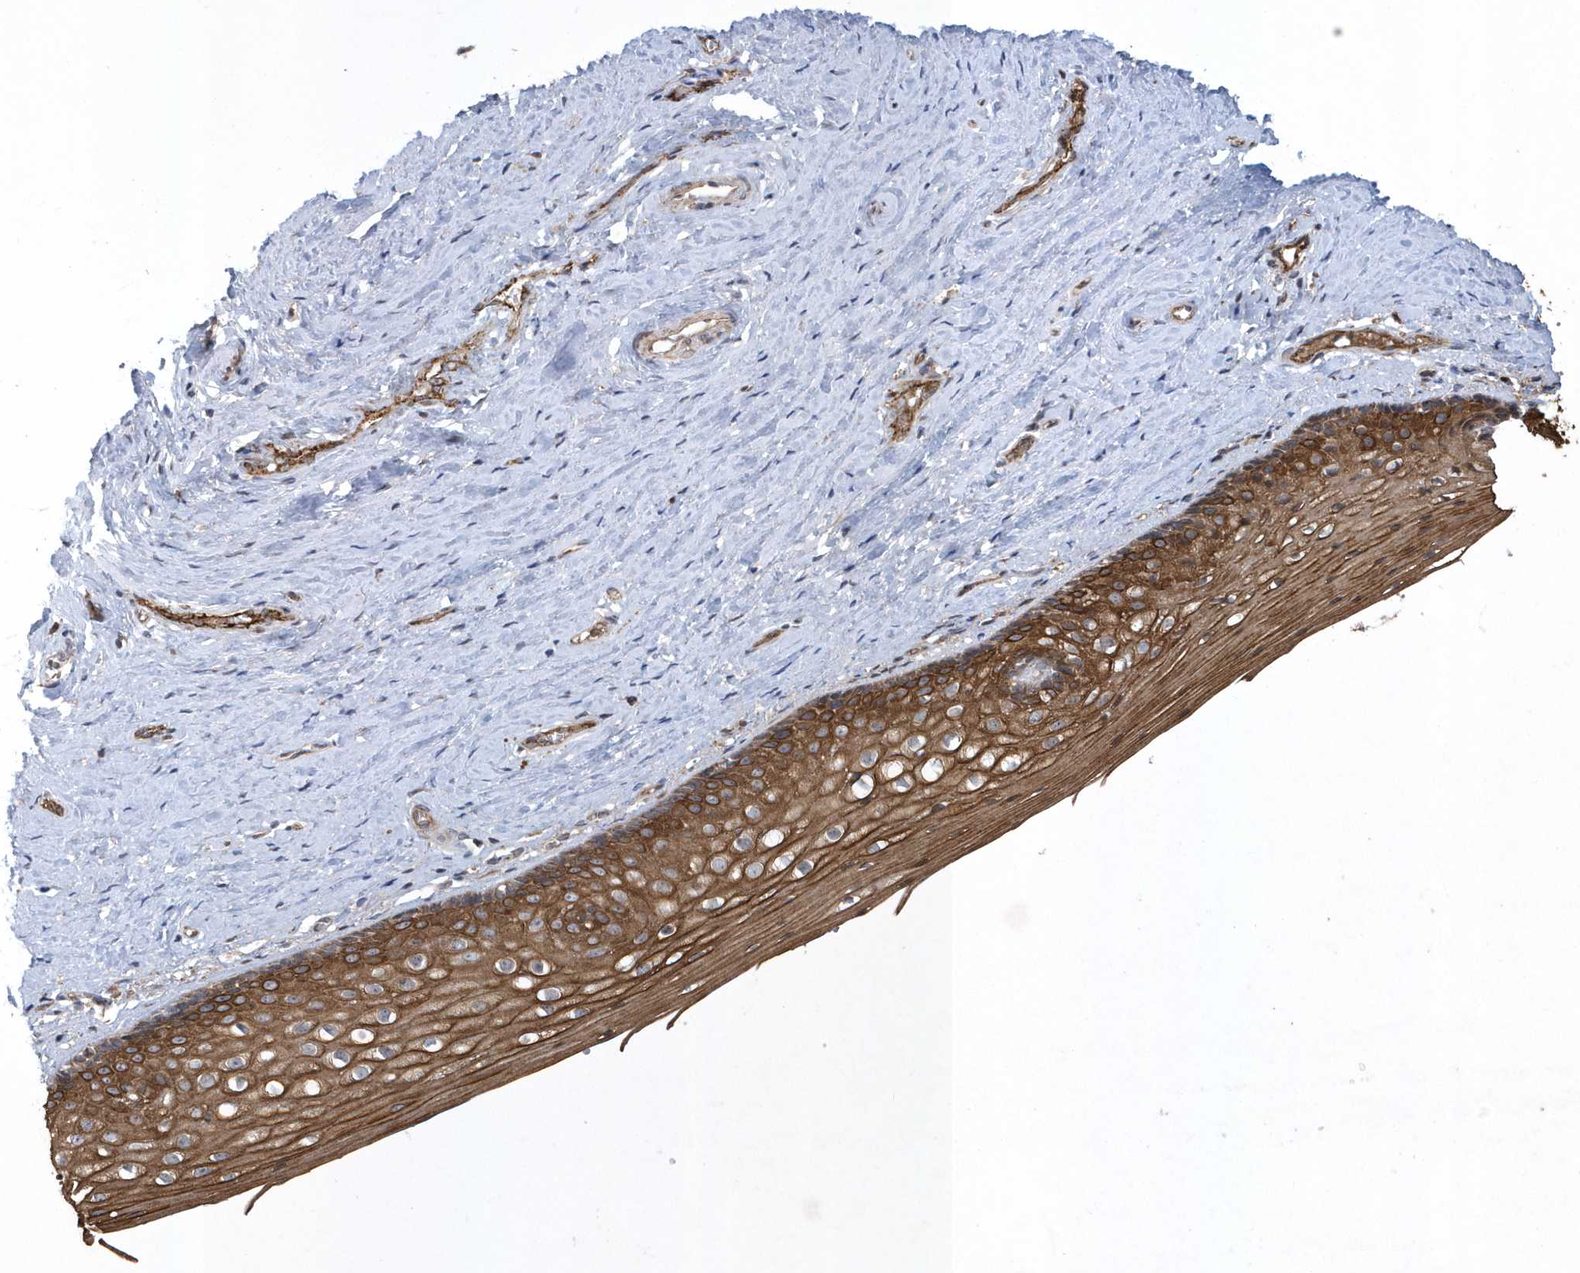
{"staining": {"intensity": "moderate", "quantity": ">75%", "location": "cytoplasmic/membranous"}, "tissue": "vagina", "cell_type": "Squamous epithelial cells", "image_type": "normal", "snomed": [{"axis": "morphology", "description": "Normal tissue, NOS"}, {"axis": "topography", "description": "Vagina"}], "caption": "Moderate cytoplasmic/membranous protein staining is seen in approximately >75% of squamous epithelial cells in vagina.", "gene": "N4BP2", "patient": {"sex": "female", "age": 46}}